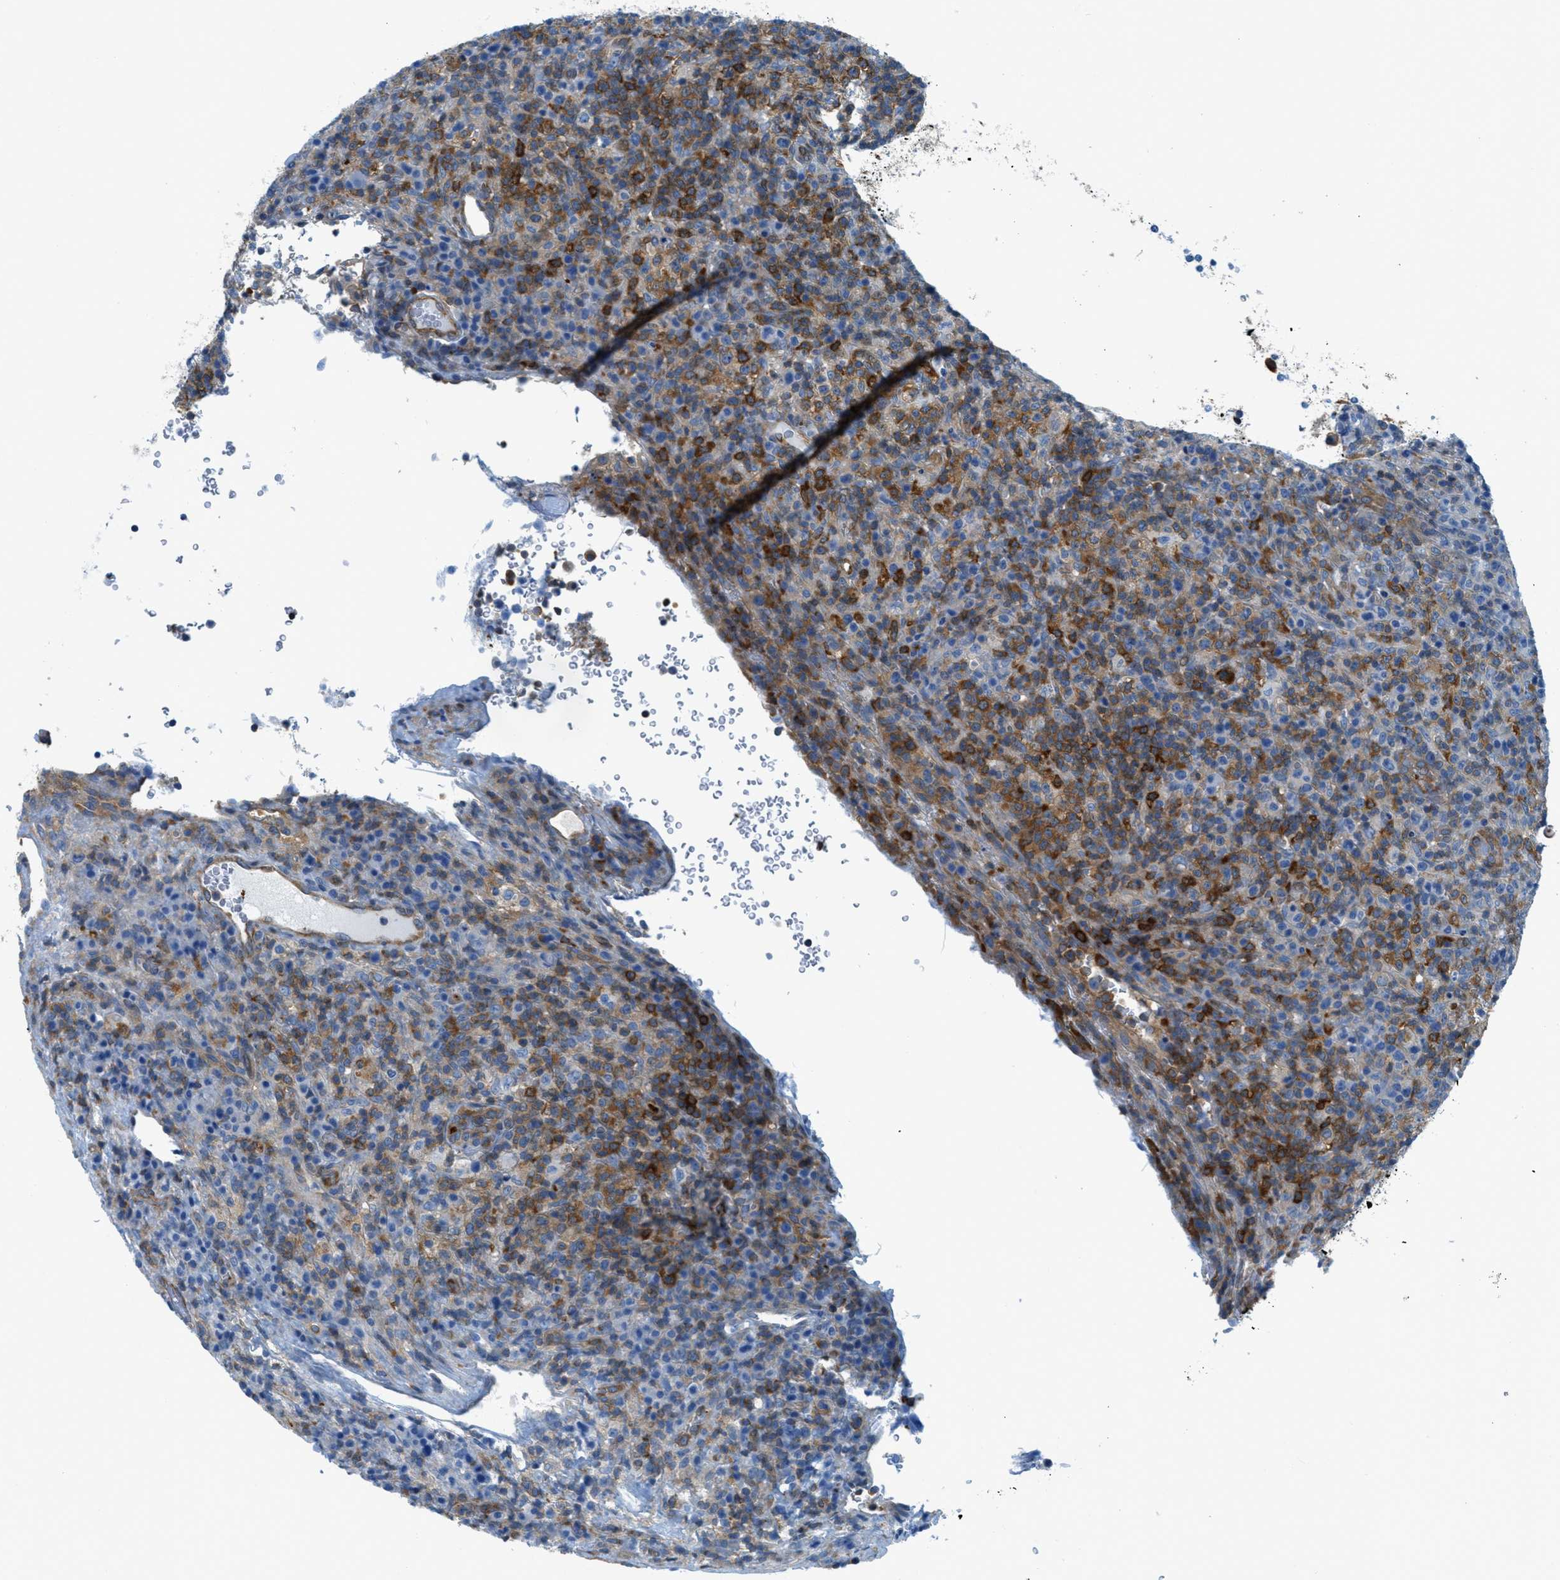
{"staining": {"intensity": "moderate", "quantity": "25%-75%", "location": "cytoplasmic/membranous"}, "tissue": "lymphoma", "cell_type": "Tumor cells", "image_type": "cancer", "snomed": [{"axis": "morphology", "description": "Malignant lymphoma, non-Hodgkin's type, High grade"}, {"axis": "topography", "description": "Lymph node"}], "caption": "The histopathology image displays staining of lymphoma, revealing moderate cytoplasmic/membranous protein staining (brown color) within tumor cells.", "gene": "MAPRE2", "patient": {"sex": "female", "age": 76}}